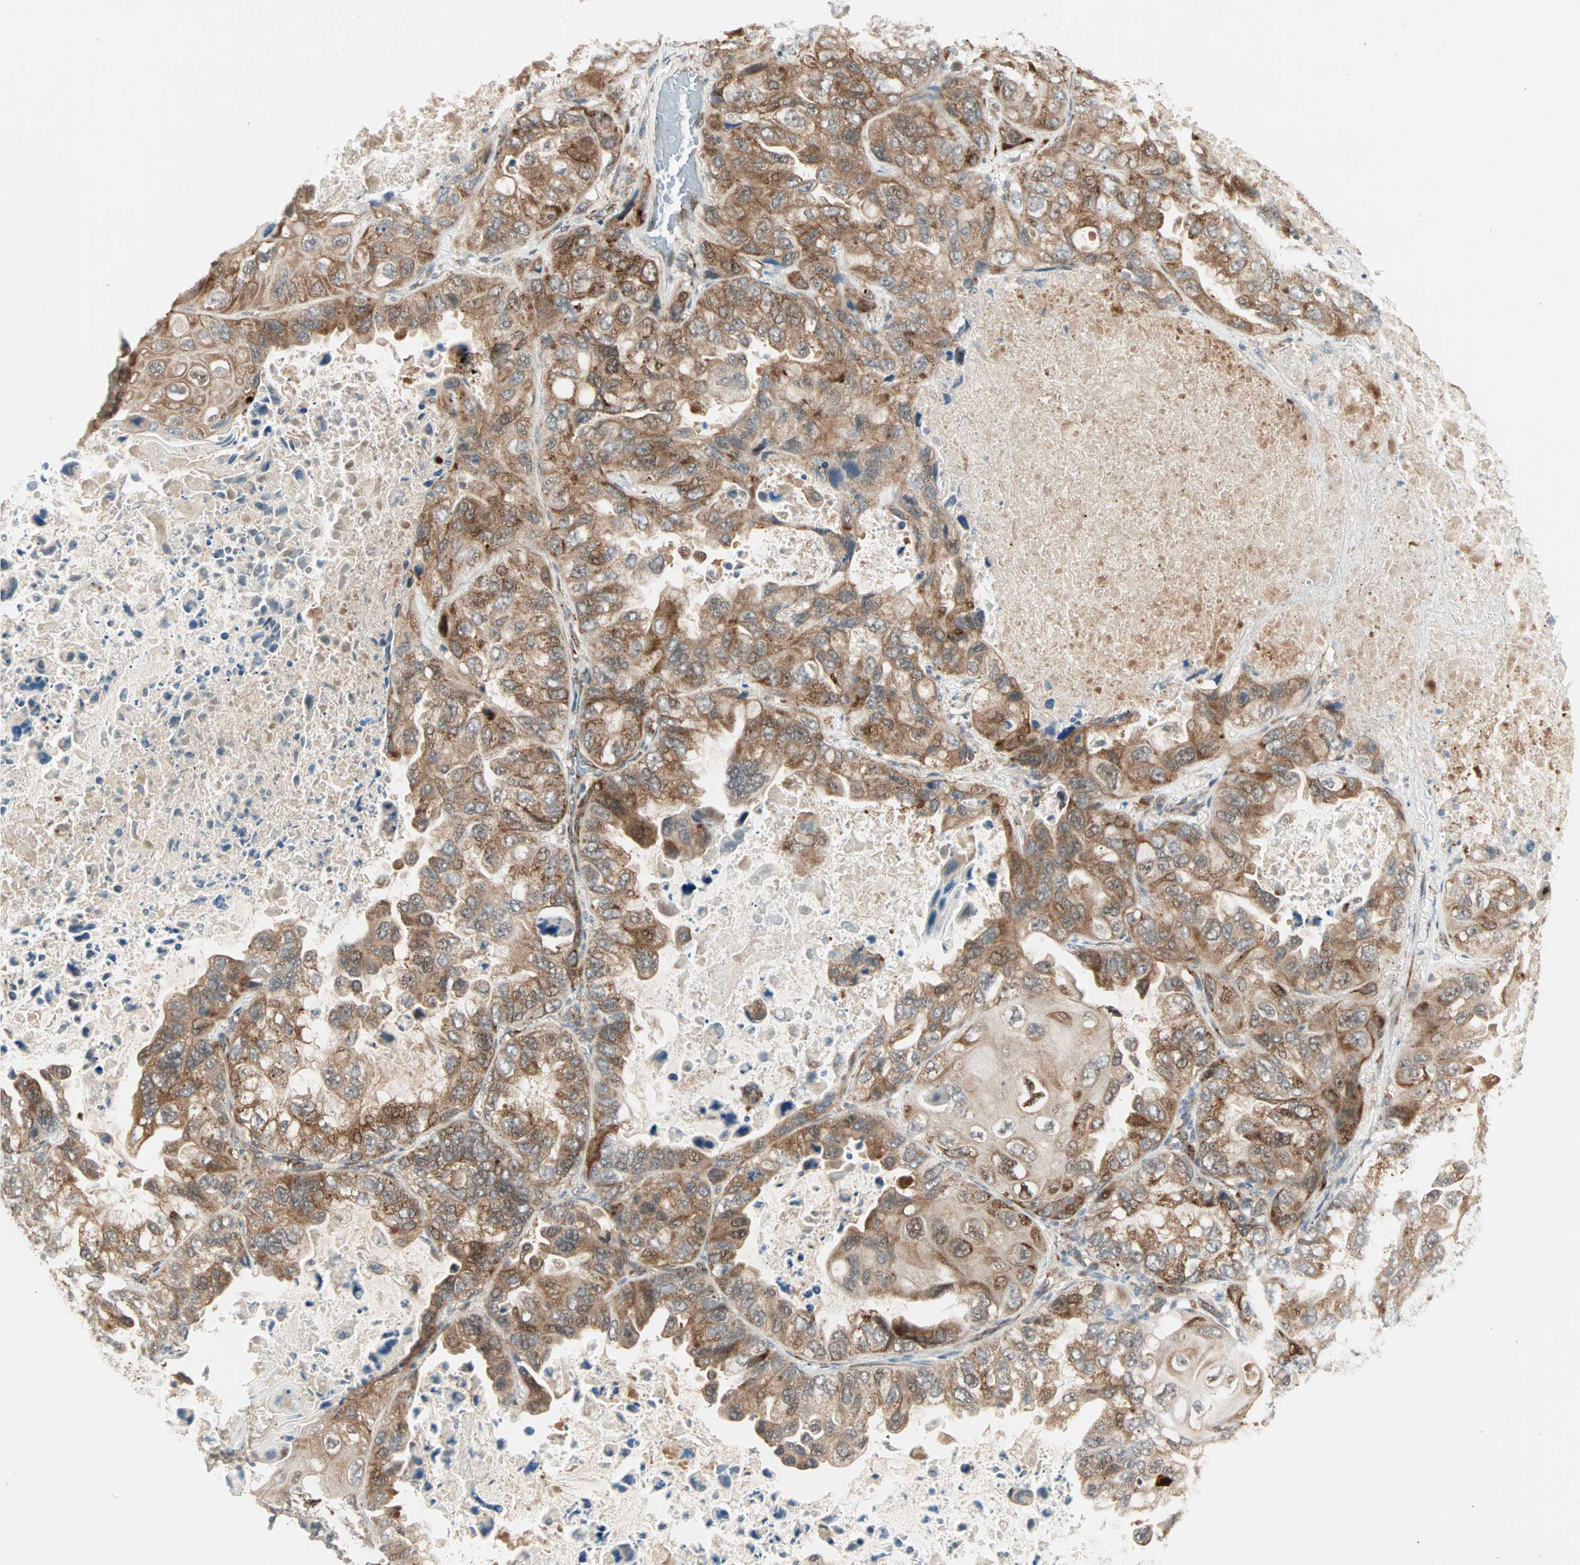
{"staining": {"intensity": "moderate", "quantity": ">75%", "location": "cytoplasmic/membranous,nuclear"}, "tissue": "lung cancer", "cell_type": "Tumor cells", "image_type": "cancer", "snomed": [{"axis": "morphology", "description": "Squamous cell carcinoma, NOS"}, {"axis": "topography", "description": "Lung"}], "caption": "A photomicrograph of human lung cancer stained for a protein reveals moderate cytoplasmic/membranous and nuclear brown staining in tumor cells. (IHC, brightfield microscopy, high magnification).", "gene": "ZNF37A", "patient": {"sex": "female", "age": 73}}